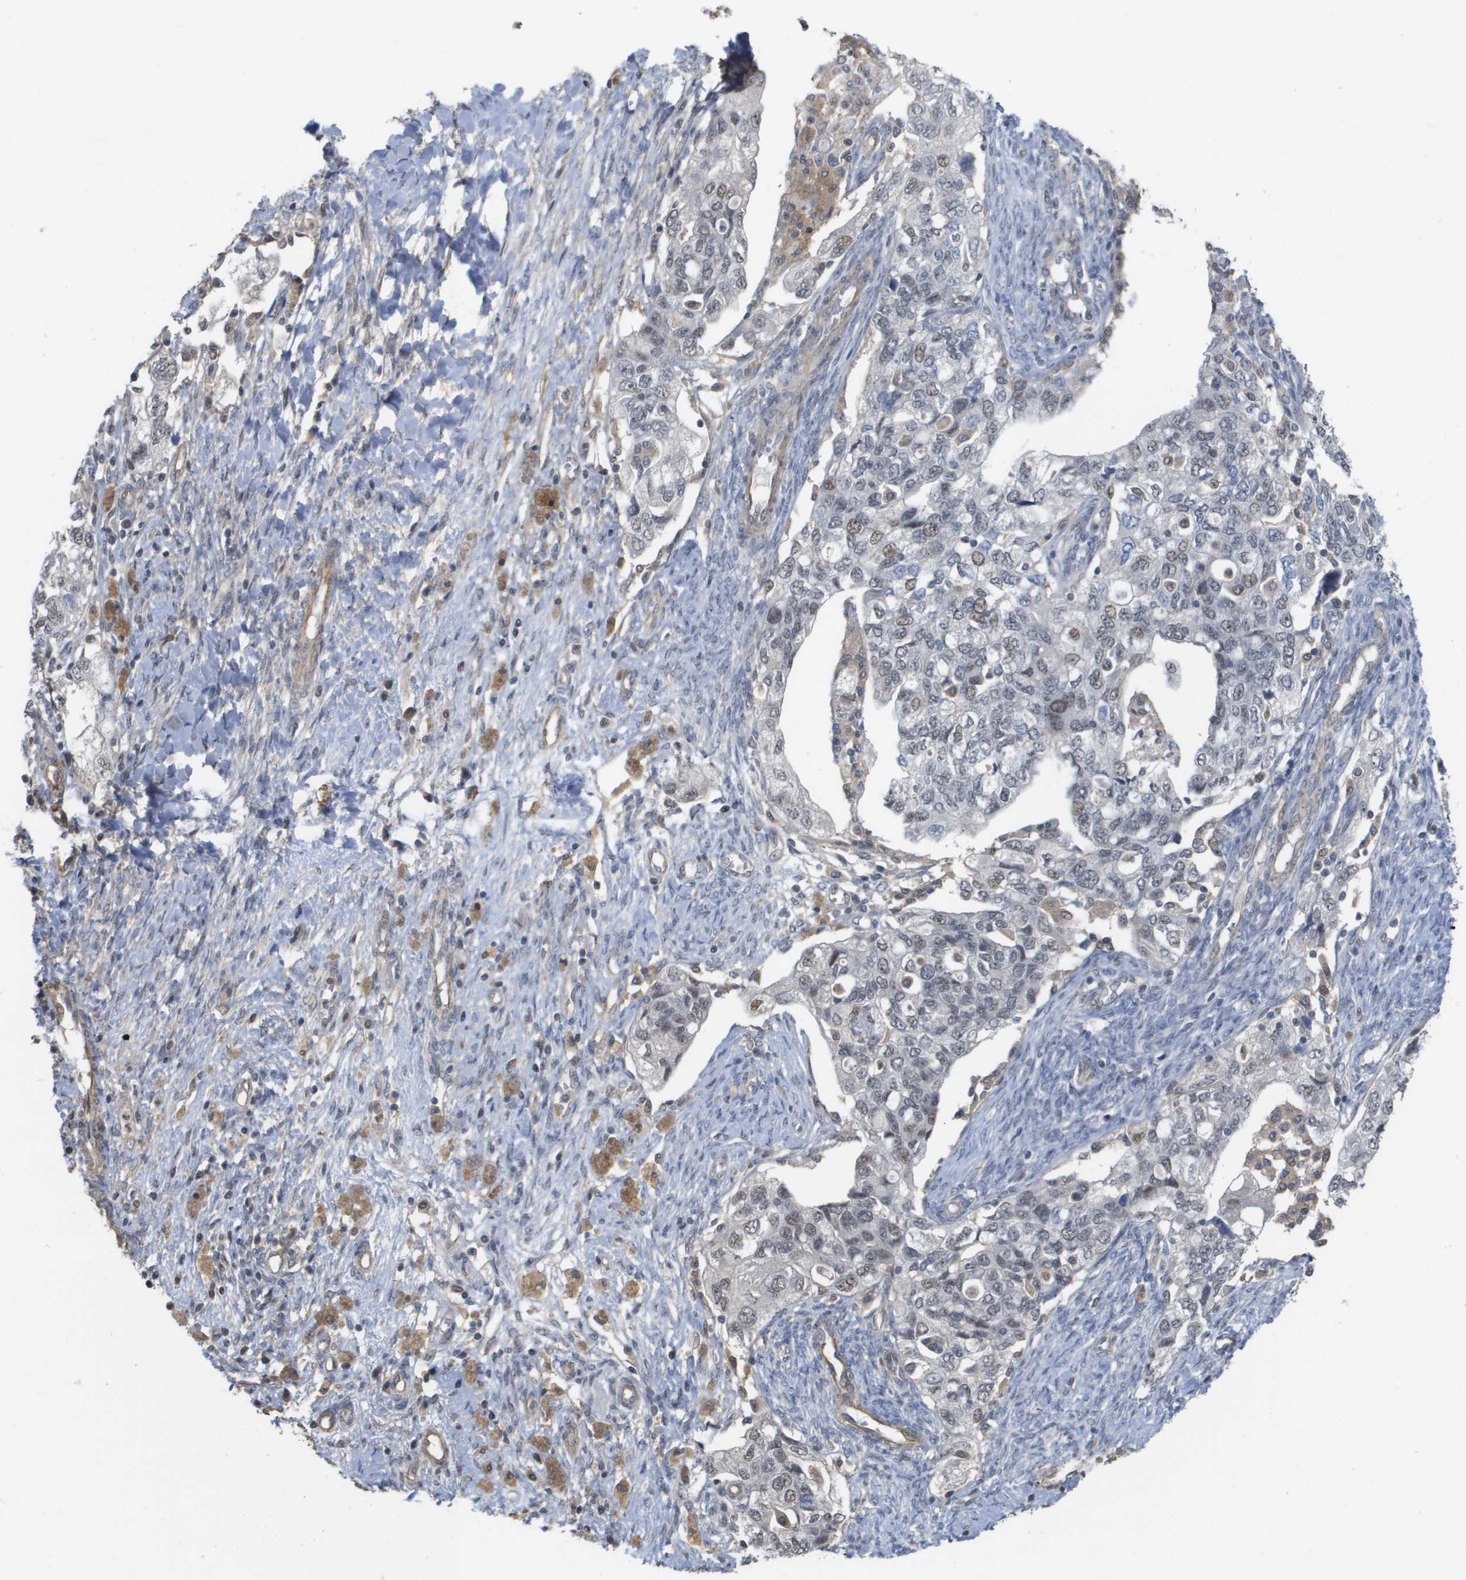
{"staining": {"intensity": "weak", "quantity": "25%-75%", "location": "nuclear"}, "tissue": "ovarian cancer", "cell_type": "Tumor cells", "image_type": "cancer", "snomed": [{"axis": "morphology", "description": "Carcinoma, NOS"}, {"axis": "morphology", "description": "Cystadenocarcinoma, serous, NOS"}, {"axis": "topography", "description": "Ovary"}], "caption": "The micrograph exhibits immunohistochemical staining of ovarian carcinoma. There is weak nuclear positivity is present in about 25%-75% of tumor cells.", "gene": "RNF112", "patient": {"sex": "female", "age": 69}}